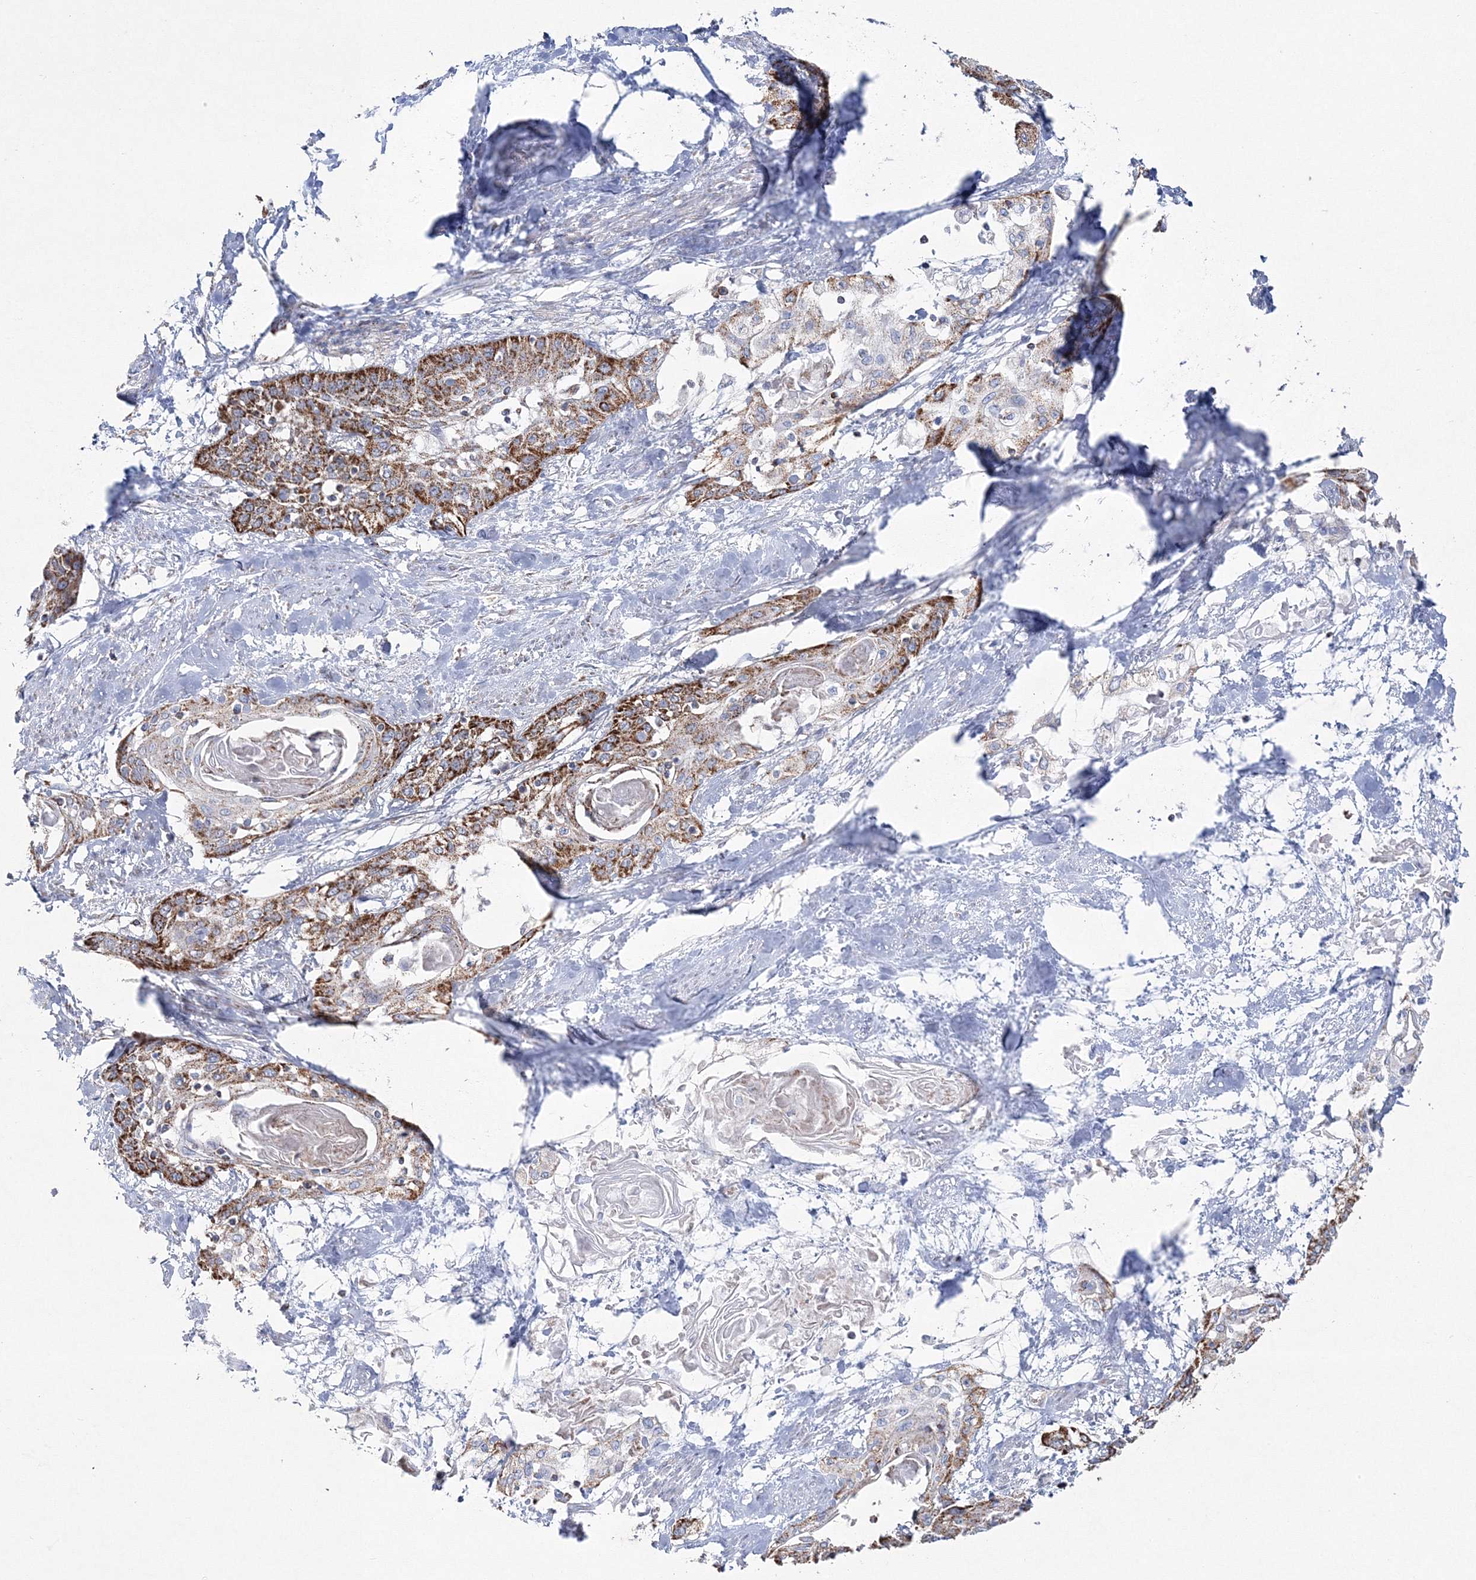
{"staining": {"intensity": "moderate", "quantity": ">75%", "location": "cytoplasmic/membranous"}, "tissue": "cervical cancer", "cell_type": "Tumor cells", "image_type": "cancer", "snomed": [{"axis": "morphology", "description": "Squamous cell carcinoma, NOS"}, {"axis": "topography", "description": "Cervix"}], "caption": "Moderate cytoplasmic/membranous staining is identified in approximately >75% of tumor cells in cervical cancer (squamous cell carcinoma).", "gene": "HIBCH", "patient": {"sex": "female", "age": 57}}